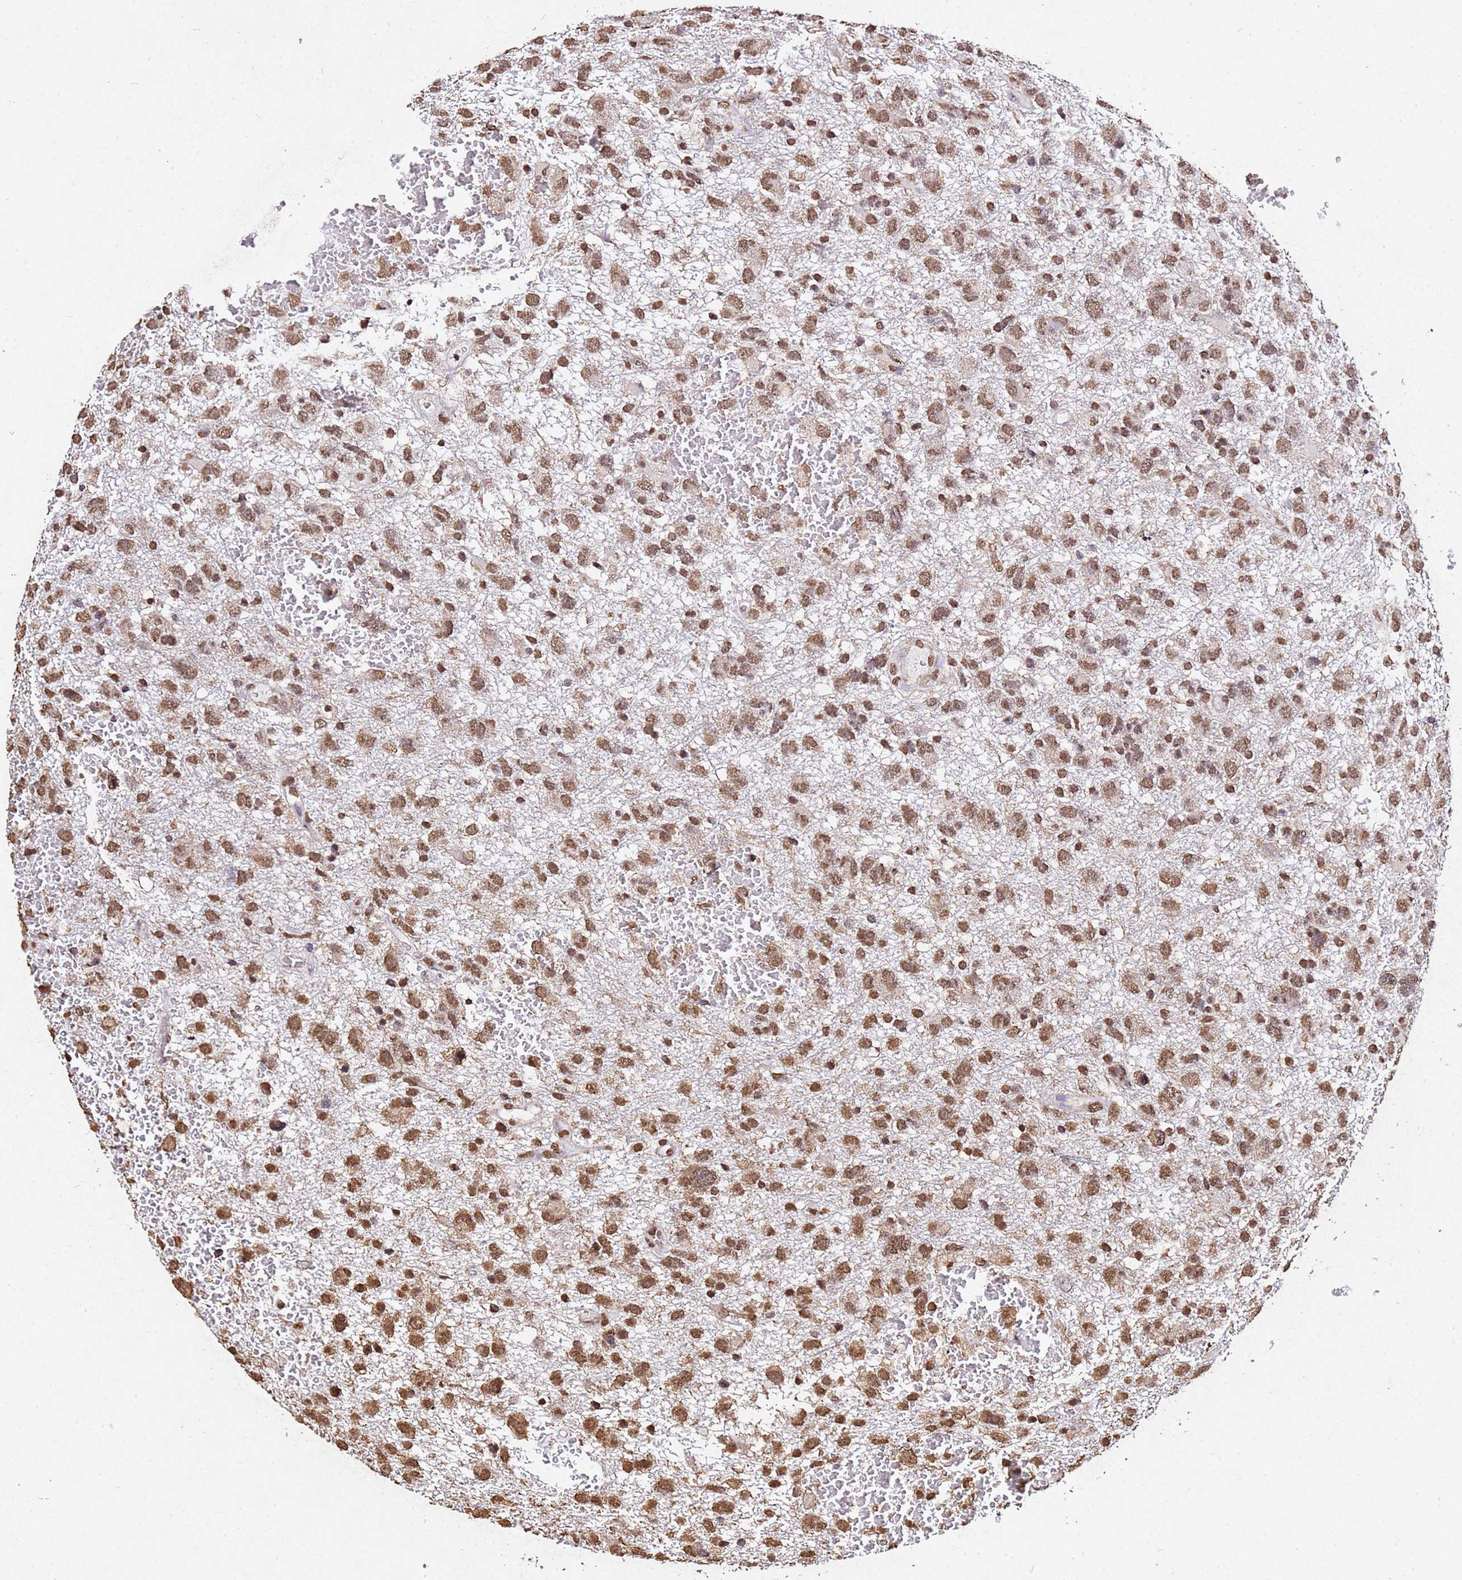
{"staining": {"intensity": "moderate", "quantity": ">75%", "location": "nuclear"}, "tissue": "glioma", "cell_type": "Tumor cells", "image_type": "cancer", "snomed": [{"axis": "morphology", "description": "Glioma, malignant, High grade"}, {"axis": "topography", "description": "Brain"}], "caption": "Tumor cells show medium levels of moderate nuclear positivity in about >75% of cells in human high-grade glioma (malignant). (Stains: DAB (3,3'-diaminobenzidine) in brown, nuclei in blue, Microscopy: brightfield microscopy at high magnification).", "gene": "MYOCD", "patient": {"sex": "male", "age": 61}}